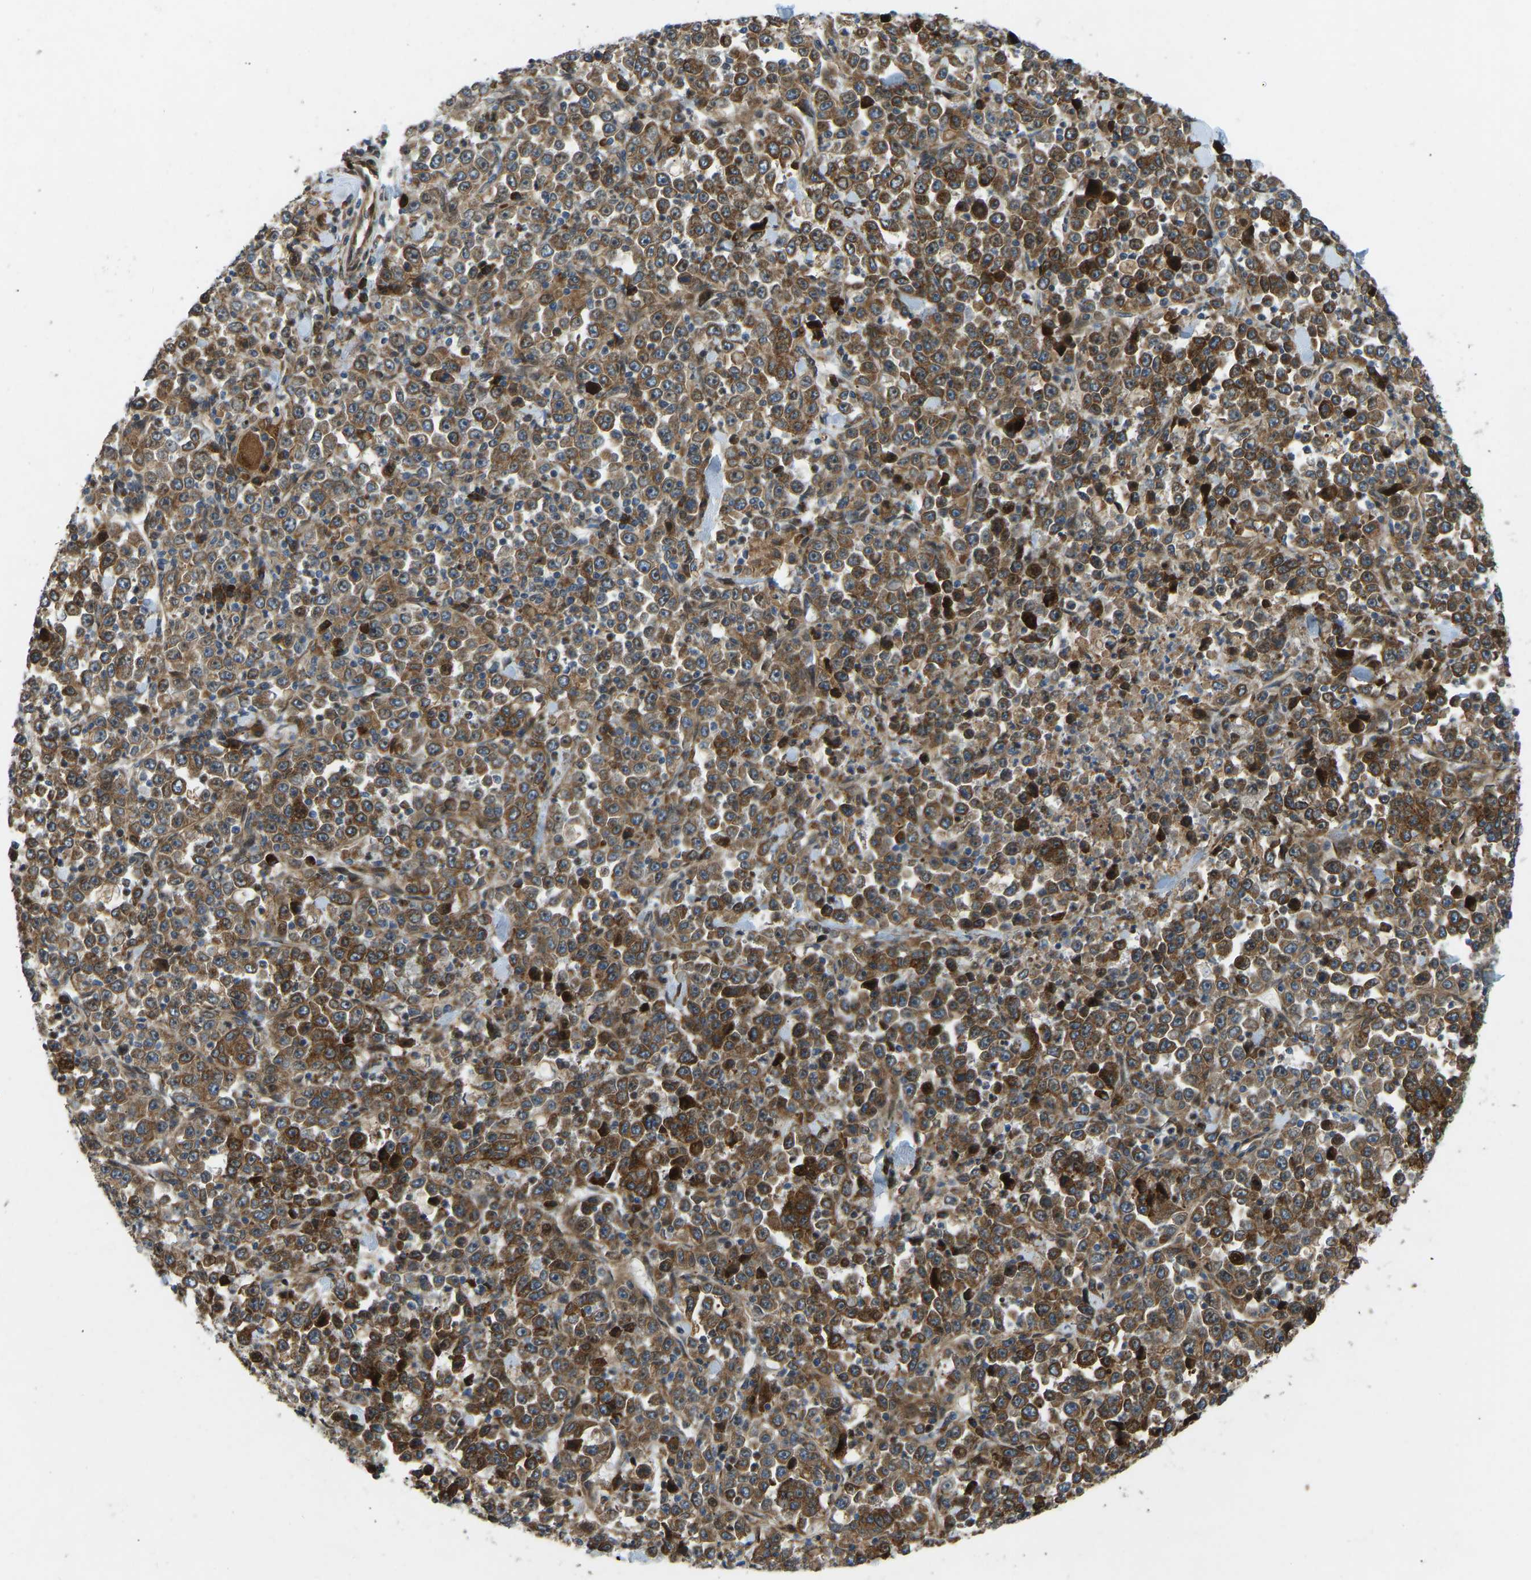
{"staining": {"intensity": "strong", "quantity": ">75%", "location": "cytoplasmic/membranous"}, "tissue": "stomach cancer", "cell_type": "Tumor cells", "image_type": "cancer", "snomed": [{"axis": "morphology", "description": "Normal tissue, NOS"}, {"axis": "morphology", "description": "Adenocarcinoma, NOS"}, {"axis": "topography", "description": "Stomach, upper"}, {"axis": "topography", "description": "Stomach"}], "caption": "Immunohistochemistry (IHC) staining of stomach cancer (adenocarcinoma), which exhibits high levels of strong cytoplasmic/membranous positivity in about >75% of tumor cells indicating strong cytoplasmic/membranous protein expression. The staining was performed using DAB (brown) for protein detection and nuclei were counterstained in hematoxylin (blue).", "gene": "OS9", "patient": {"sex": "male", "age": 59}}